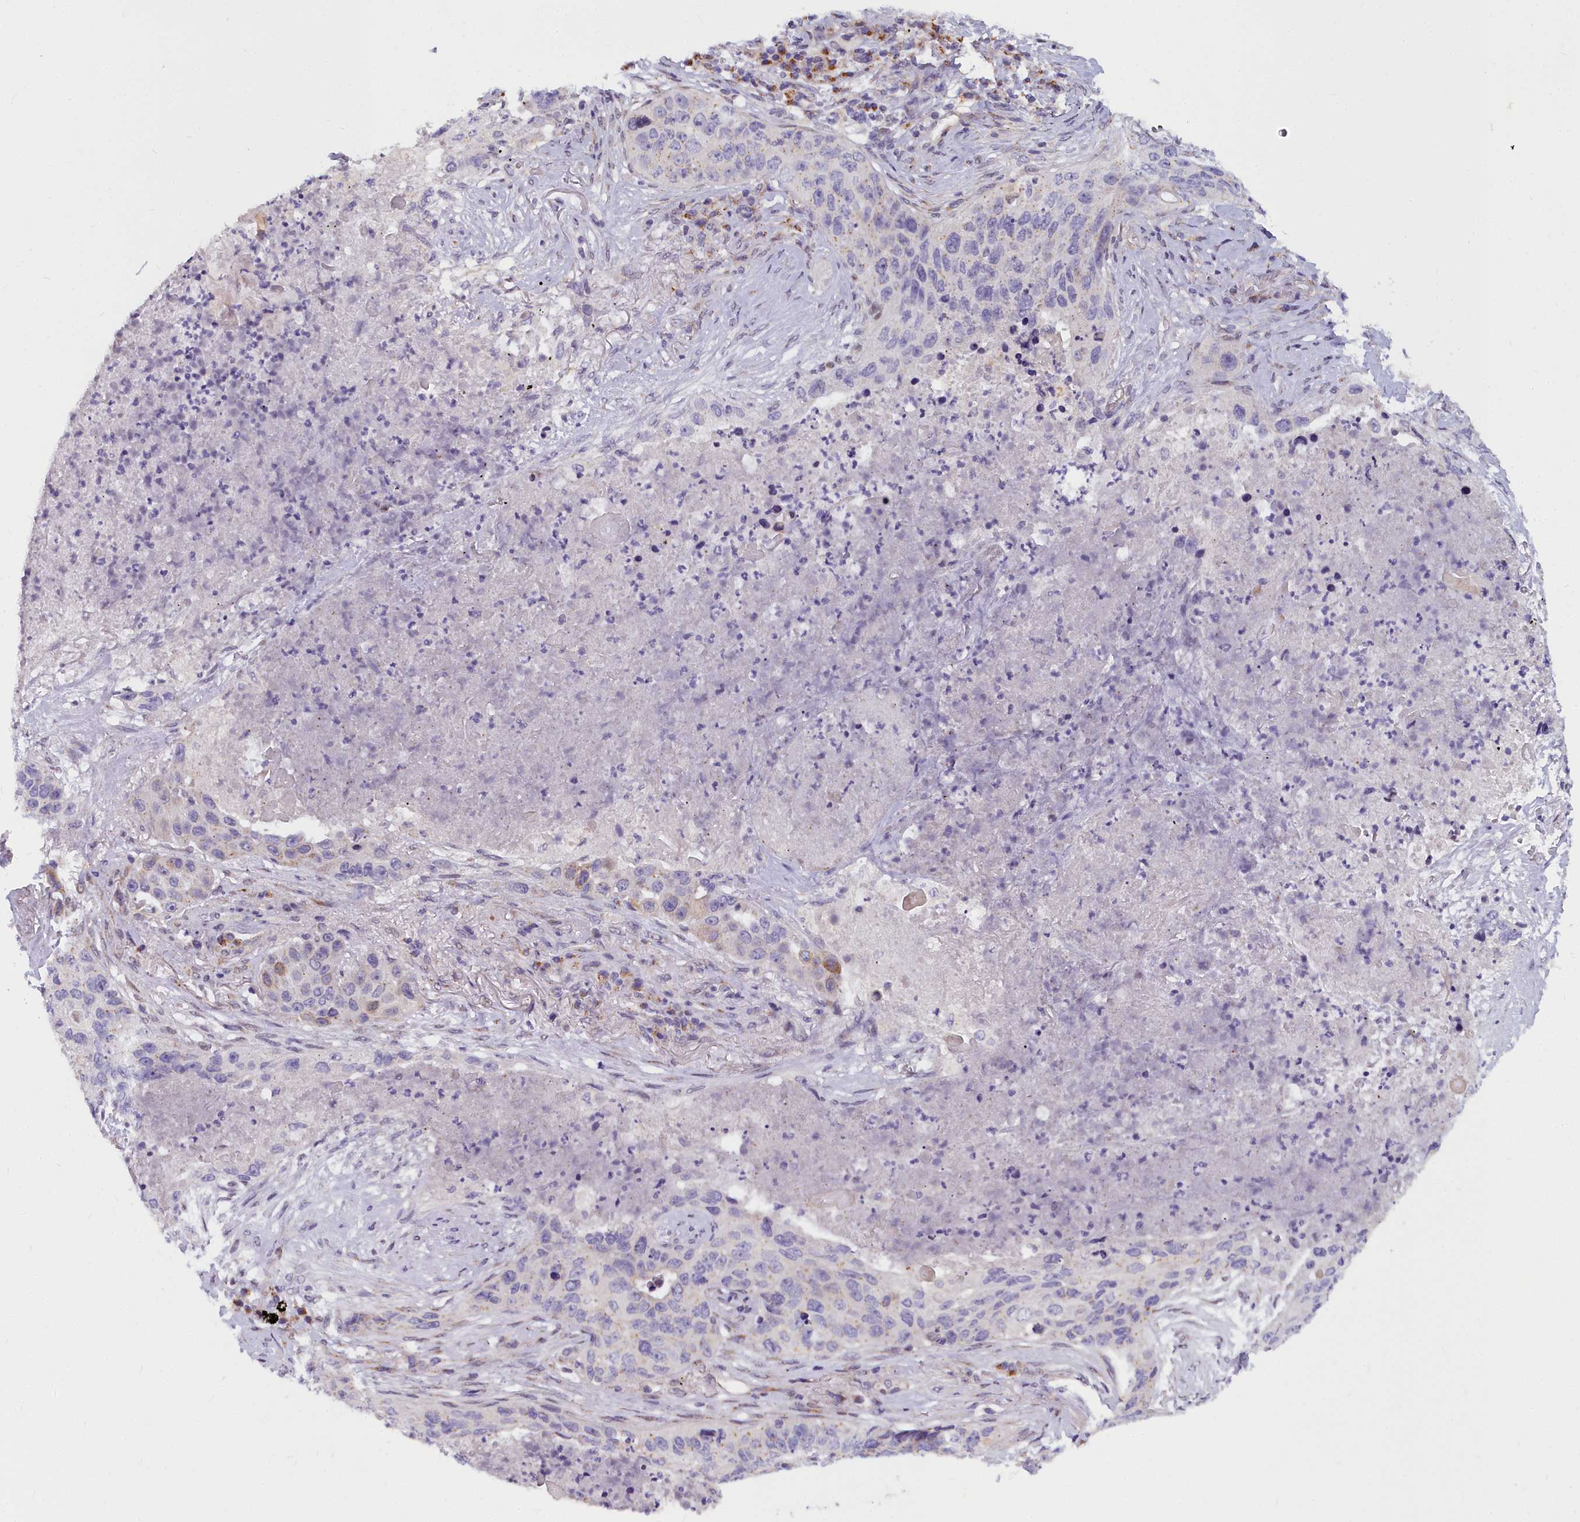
{"staining": {"intensity": "negative", "quantity": "none", "location": "none"}, "tissue": "lung cancer", "cell_type": "Tumor cells", "image_type": "cancer", "snomed": [{"axis": "morphology", "description": "Squamous cell carcinoma, NOS"}, {"axis": "topography", "description": "Lung"}], "caption": "IHC of squamous cell carcinoma (lung) displays no positivity in tumor cells.", "gene": "WDPCP", "patient": {"sex": "female", "age": 63}}